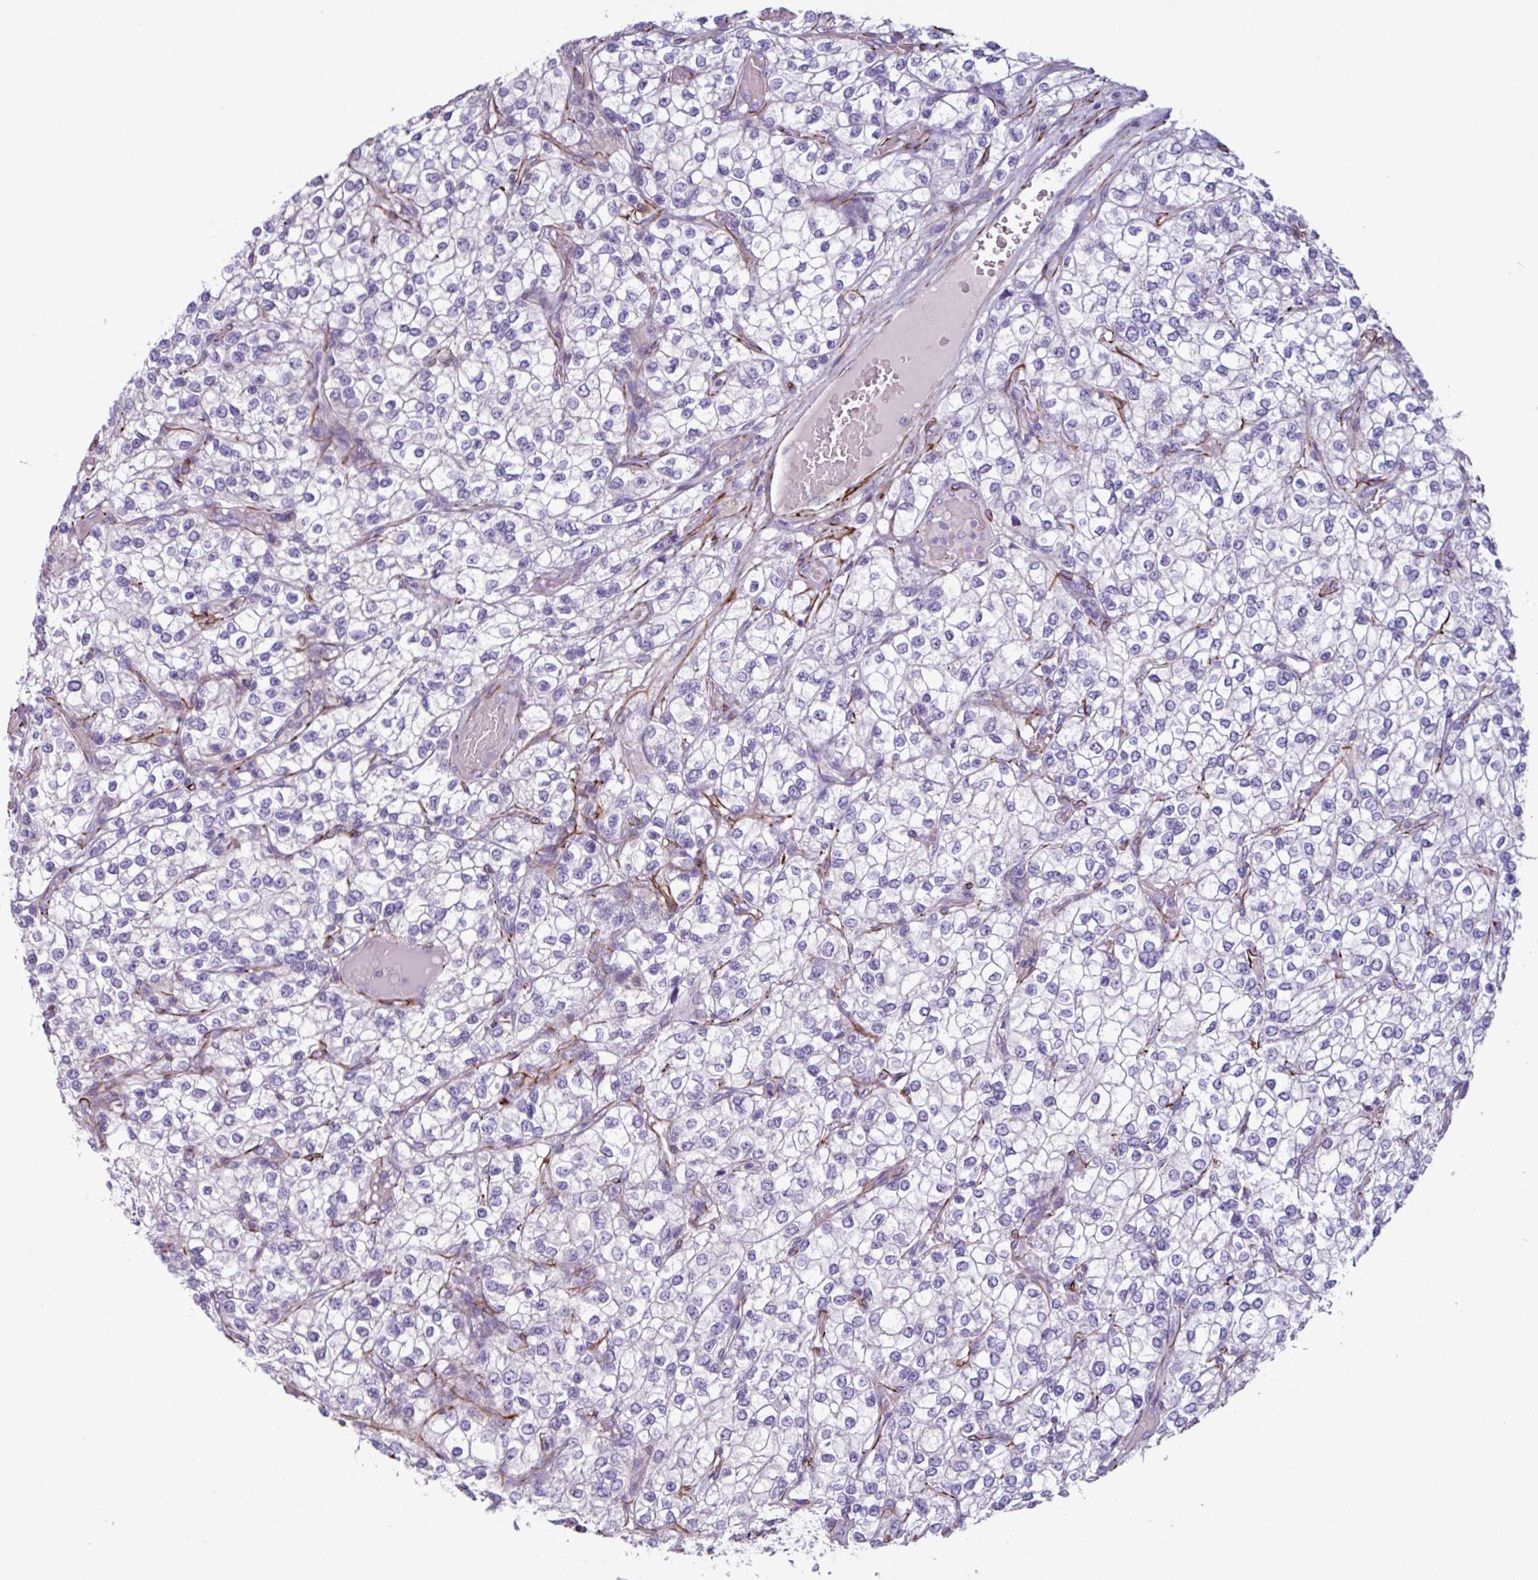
{"staining": {"intensity": "negative", "quantity": "none", "location": "none"}, "tissue": "renal cancer", "cell_type": "Tumor cells", "image_type": "cancer", "snomed": [{"axis": "morphology", "description": "Adenocarcinoma, NOS"}, {"axis": "topography", "description": "Kidney"}], "caption": "The immunohistochemistry image has no significant staining in tumor cells of adenocarcinoma (renal) tissue.", "gene": "BTD", "patient": {"sex": "male", "age": 80}}